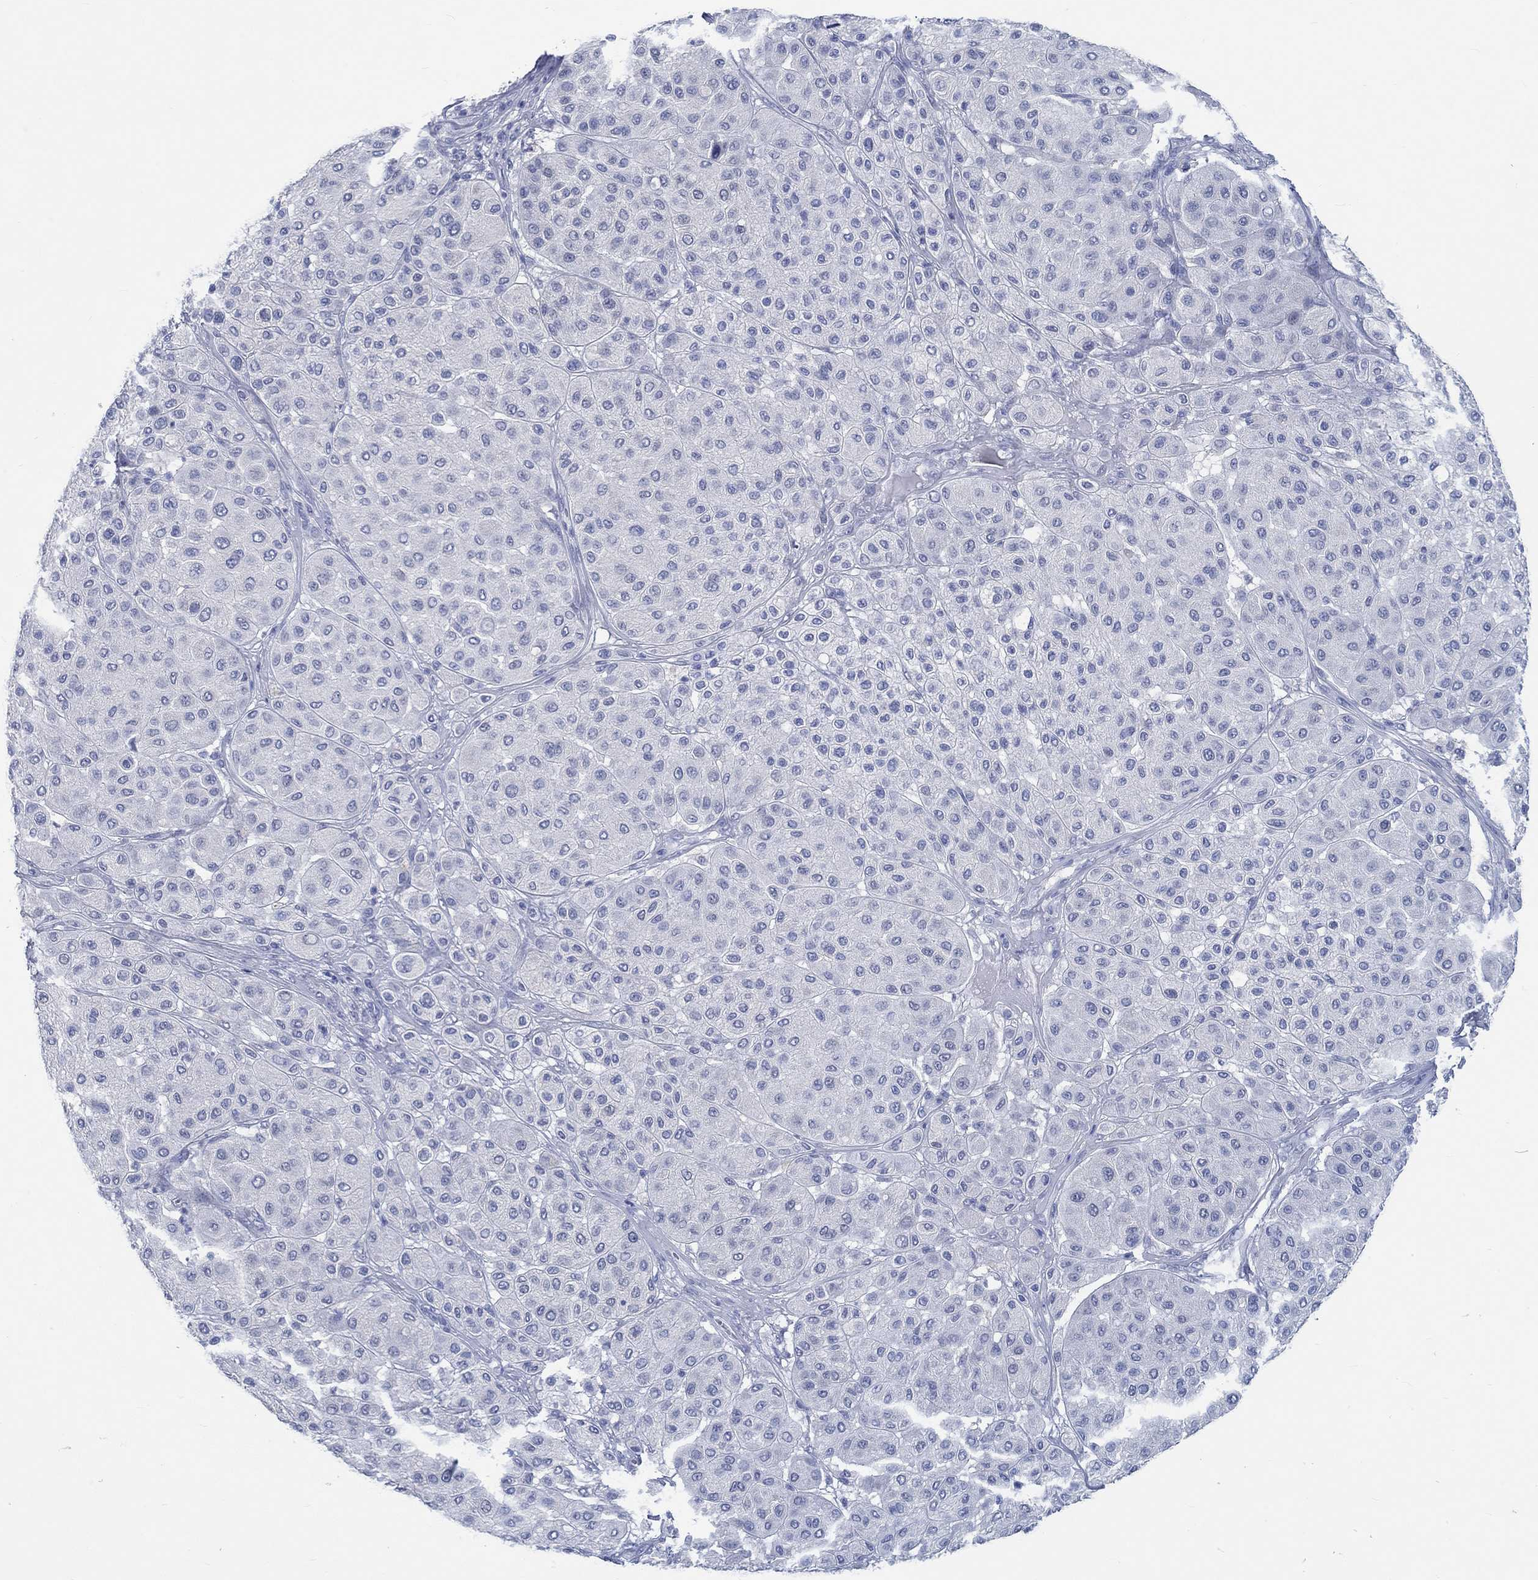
{"staining": {"intensity": "negative", "quantity": "none", "location": "none"}, "tissue": "melanoma", "cell_type": "Tumor cells", "image_type": "cancer", "snomed": [{"axis": "morphology", "description": "Malignant melanoma, Metastatic site"}, {"axis": "topography", "description": "Smooth muscle"}], "caption": "Tumor cells are negative for brown protein staining in malignant melanoma (metastatic site). The staining is performed using DAB brown chromogen with nuclei counter-stained in using hematoxylin.", "gene": "C4orf47", "patient": {"sex": "male", "age": 41}}